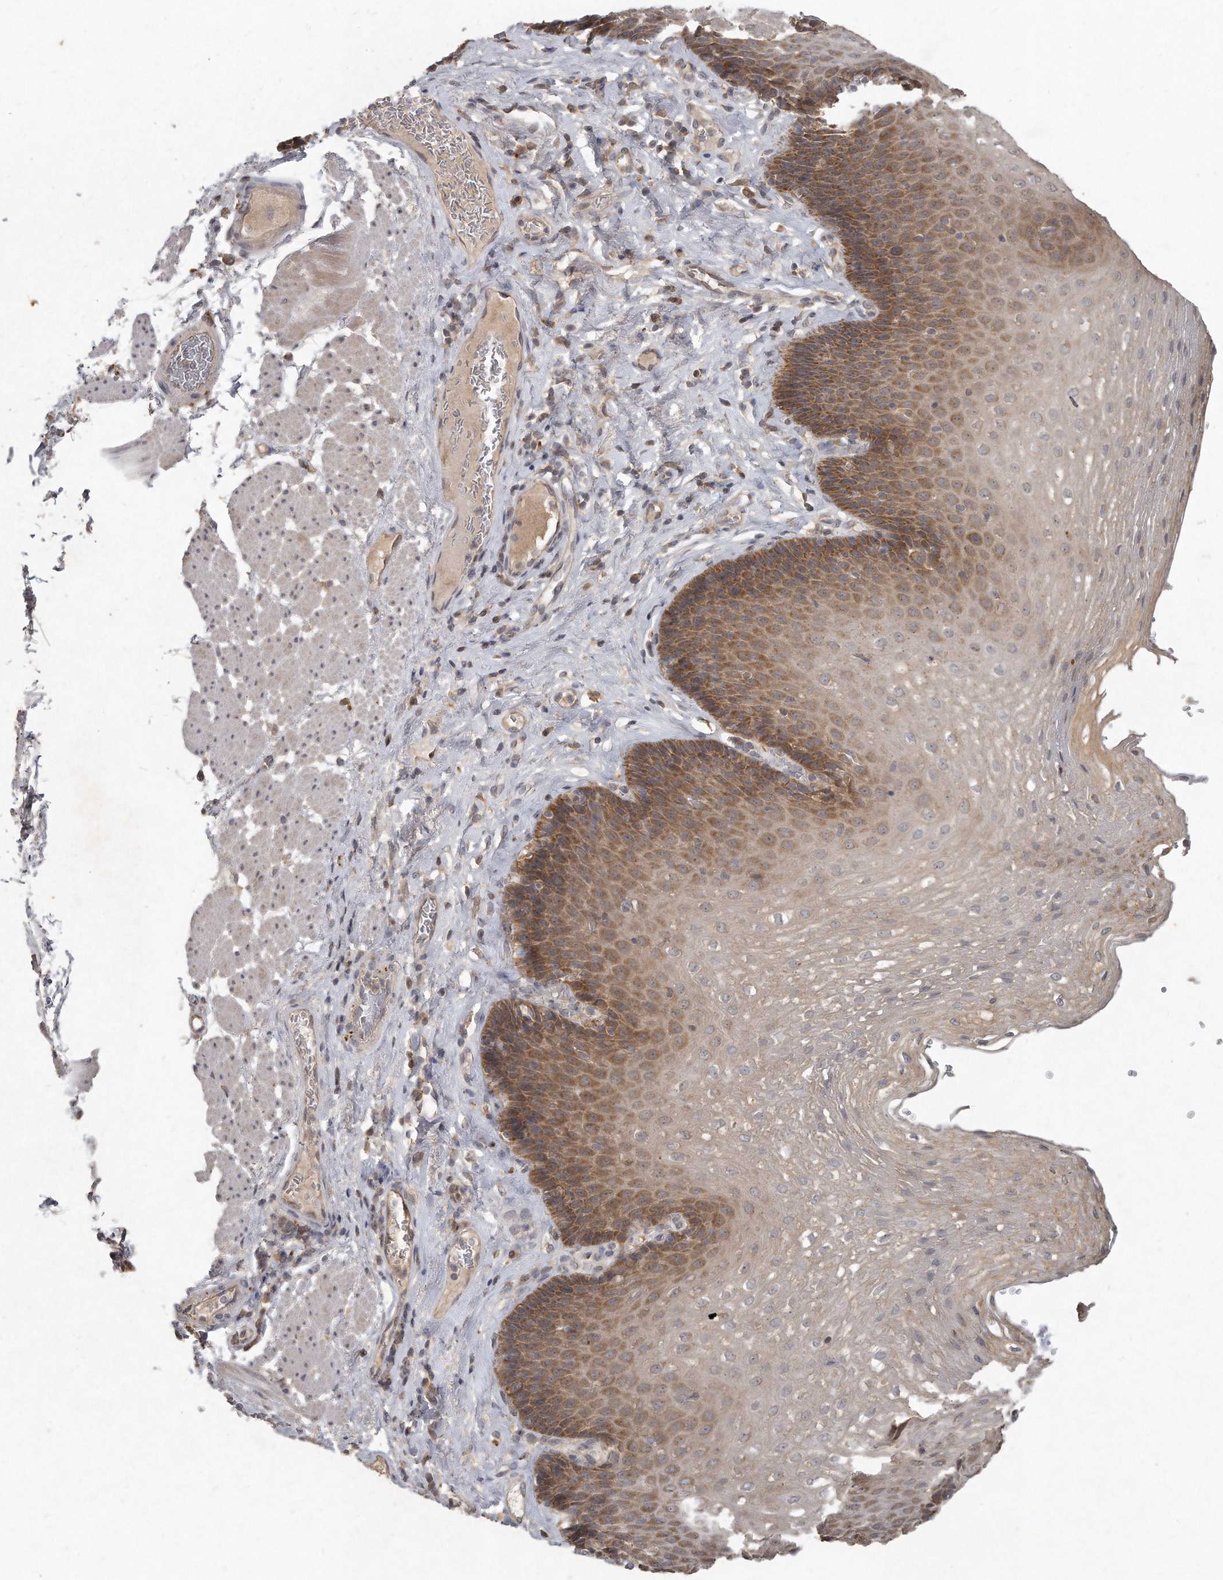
{"staining": {"intensity": "moderate", "quantity": ">75%", "location": "cytoplasmic/membranous"}, "tissue": "esophagus", "cell_type": "Squamous epithelial cells", "image_type": "normal", "snomed": [{"axis": "morphology", "description": "Normal tissue, NOS"}, {"axis": "topography", "description": "Esophagus"}], "caption": "Esophagus stained with DAB immunohistochemistry (IHC) shows medium levels of moderate cytoplasmic/membranous staining in about >75% of squamous epithelial cells.", "gene": "LGALS8", "patient": {"sex": "female", "age": 66}}